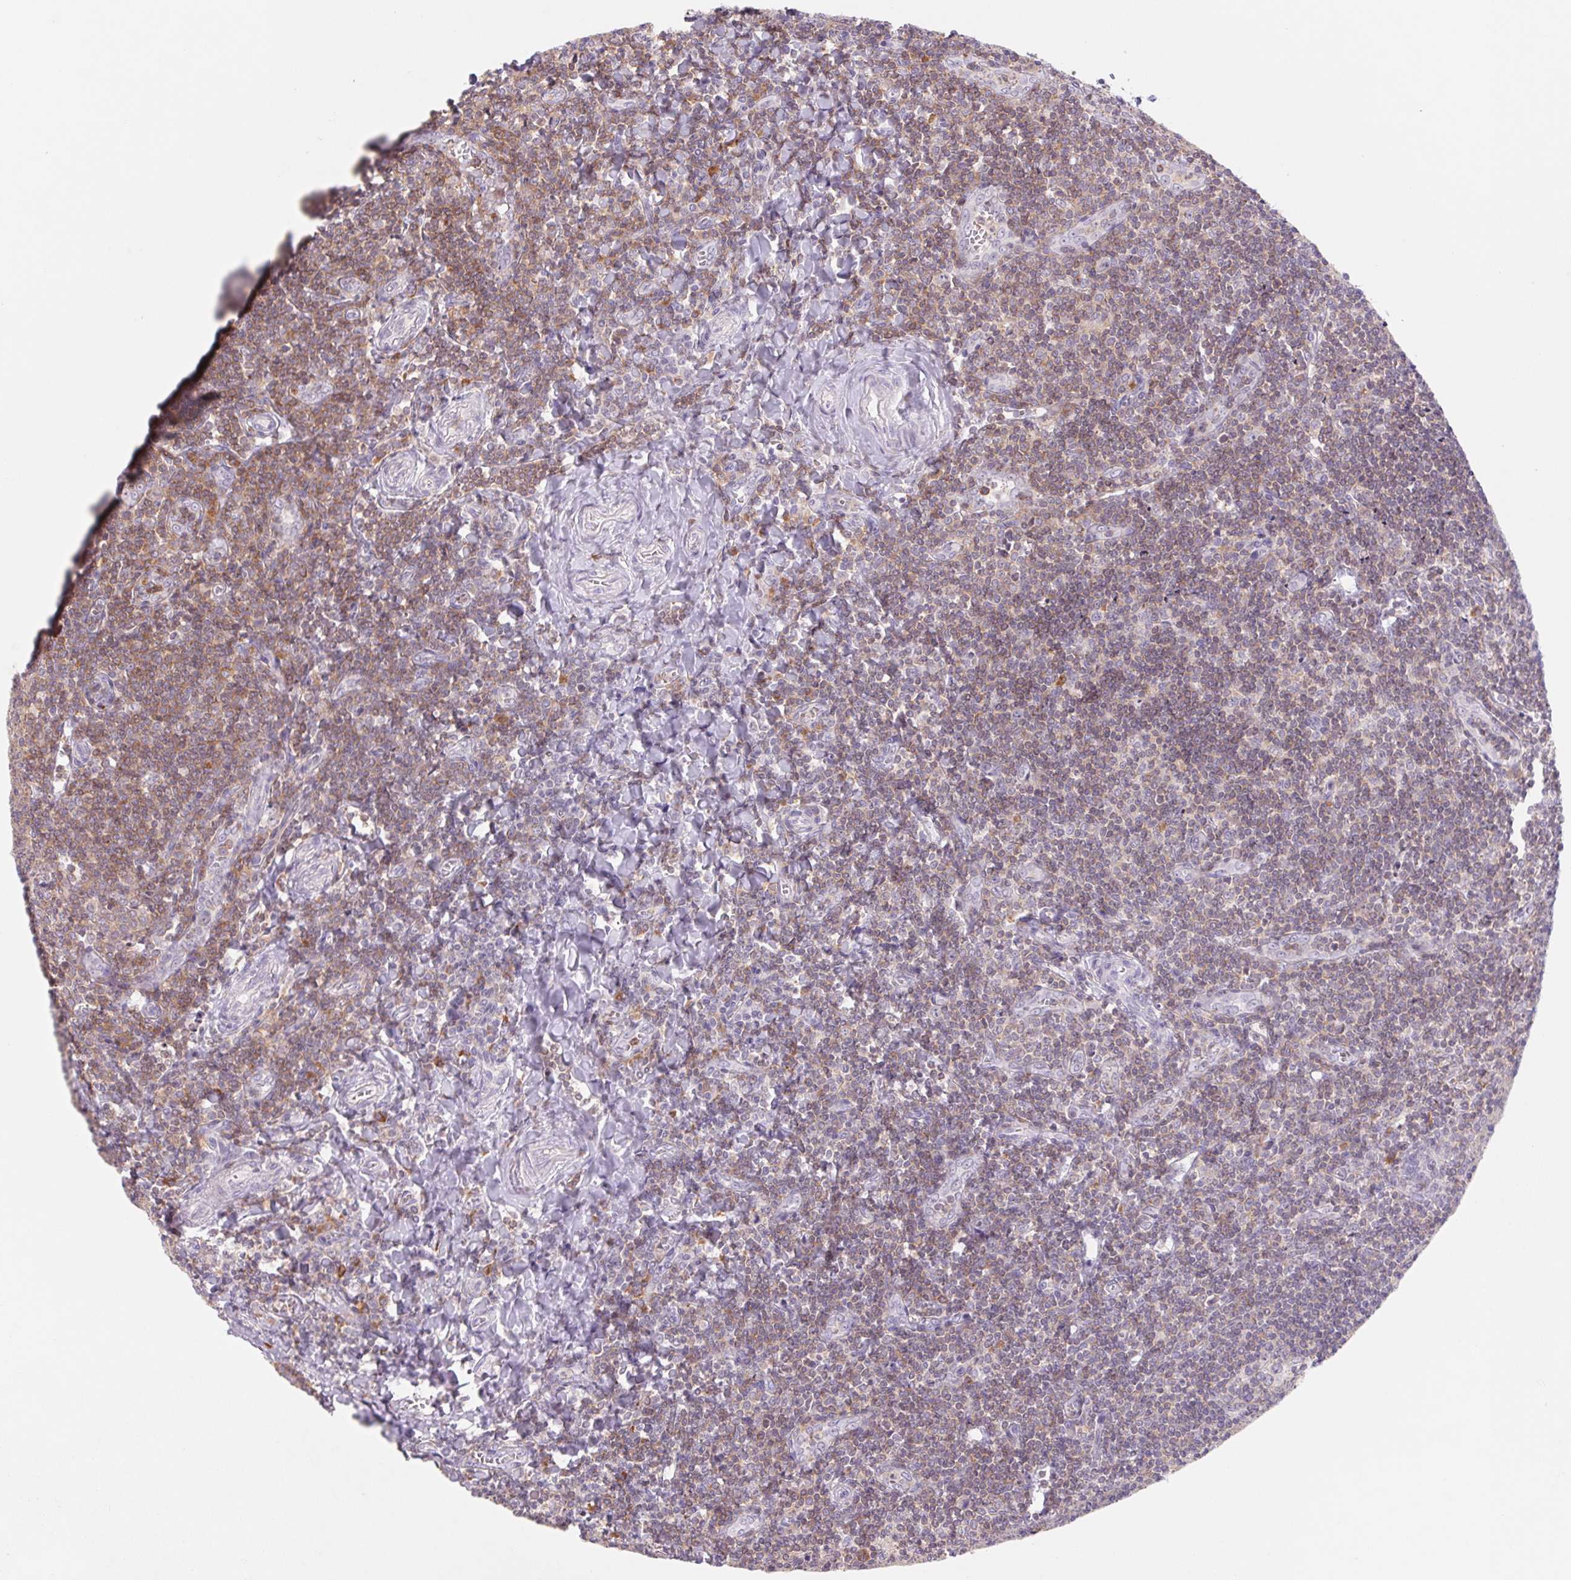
{"staining": {"intensity": "moderate", "quantity": "25%-75%", "location": "cytoplasmic/membranous"}, "tissue": "tonsil", "cell_type": "Non-germinal center cells", "image_type": "normal", "snomed": [{"axis": "morphology", "description": "Normal tissue, NOS"}, {"axis": "morphology", "description": "Inflammation, NOS"}, {"axis": "topography", "description": "Tonsil"}], "caption": "Tonsil stained for a protein exhibits moderate cytoplasmic/membranous positivity in non-germinal center cells. (DAB IHC with brightfield microscopy, high magnification).", "gene": "KIF26A", "patient": {"sex": "female", "age": 31}}